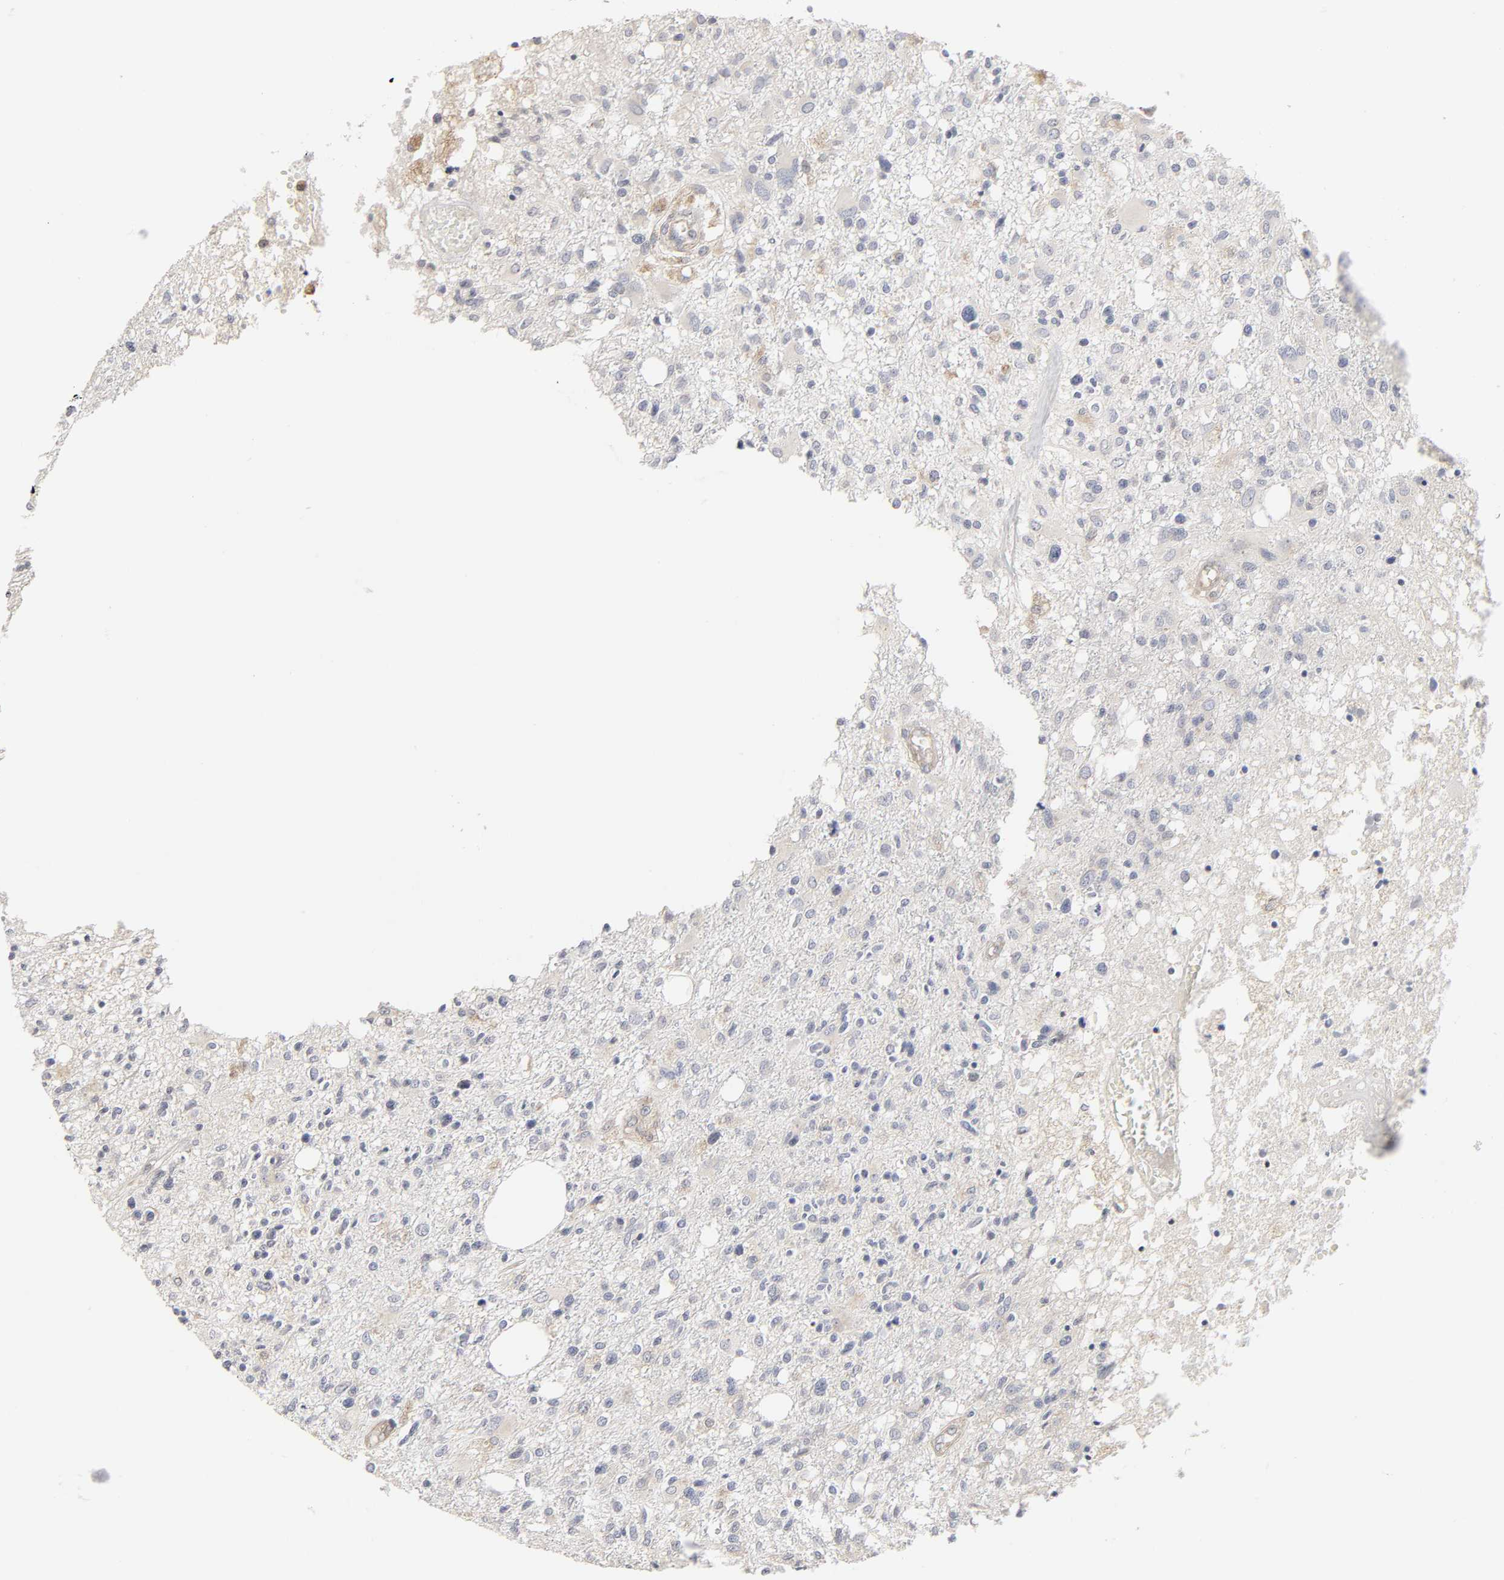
{"staining": {"intensity": "weak", "quantity": "<25%", "location": "cytoplasmic/membranous"}, "tissue": "glioma", "cell_type": "Tumor cells", "image_type": "cancer", "snomed": [{"axis": "morphology", "description": "Glioma, malignant, High grade"}, {"axis": "topography", "description": "Cerebral cortex"}], "caption": "This is an IHC image of glioma. There is no positivity in tumor cells.", "gene": "IL4R", "patient": {"sex": "male", "age": 76}}